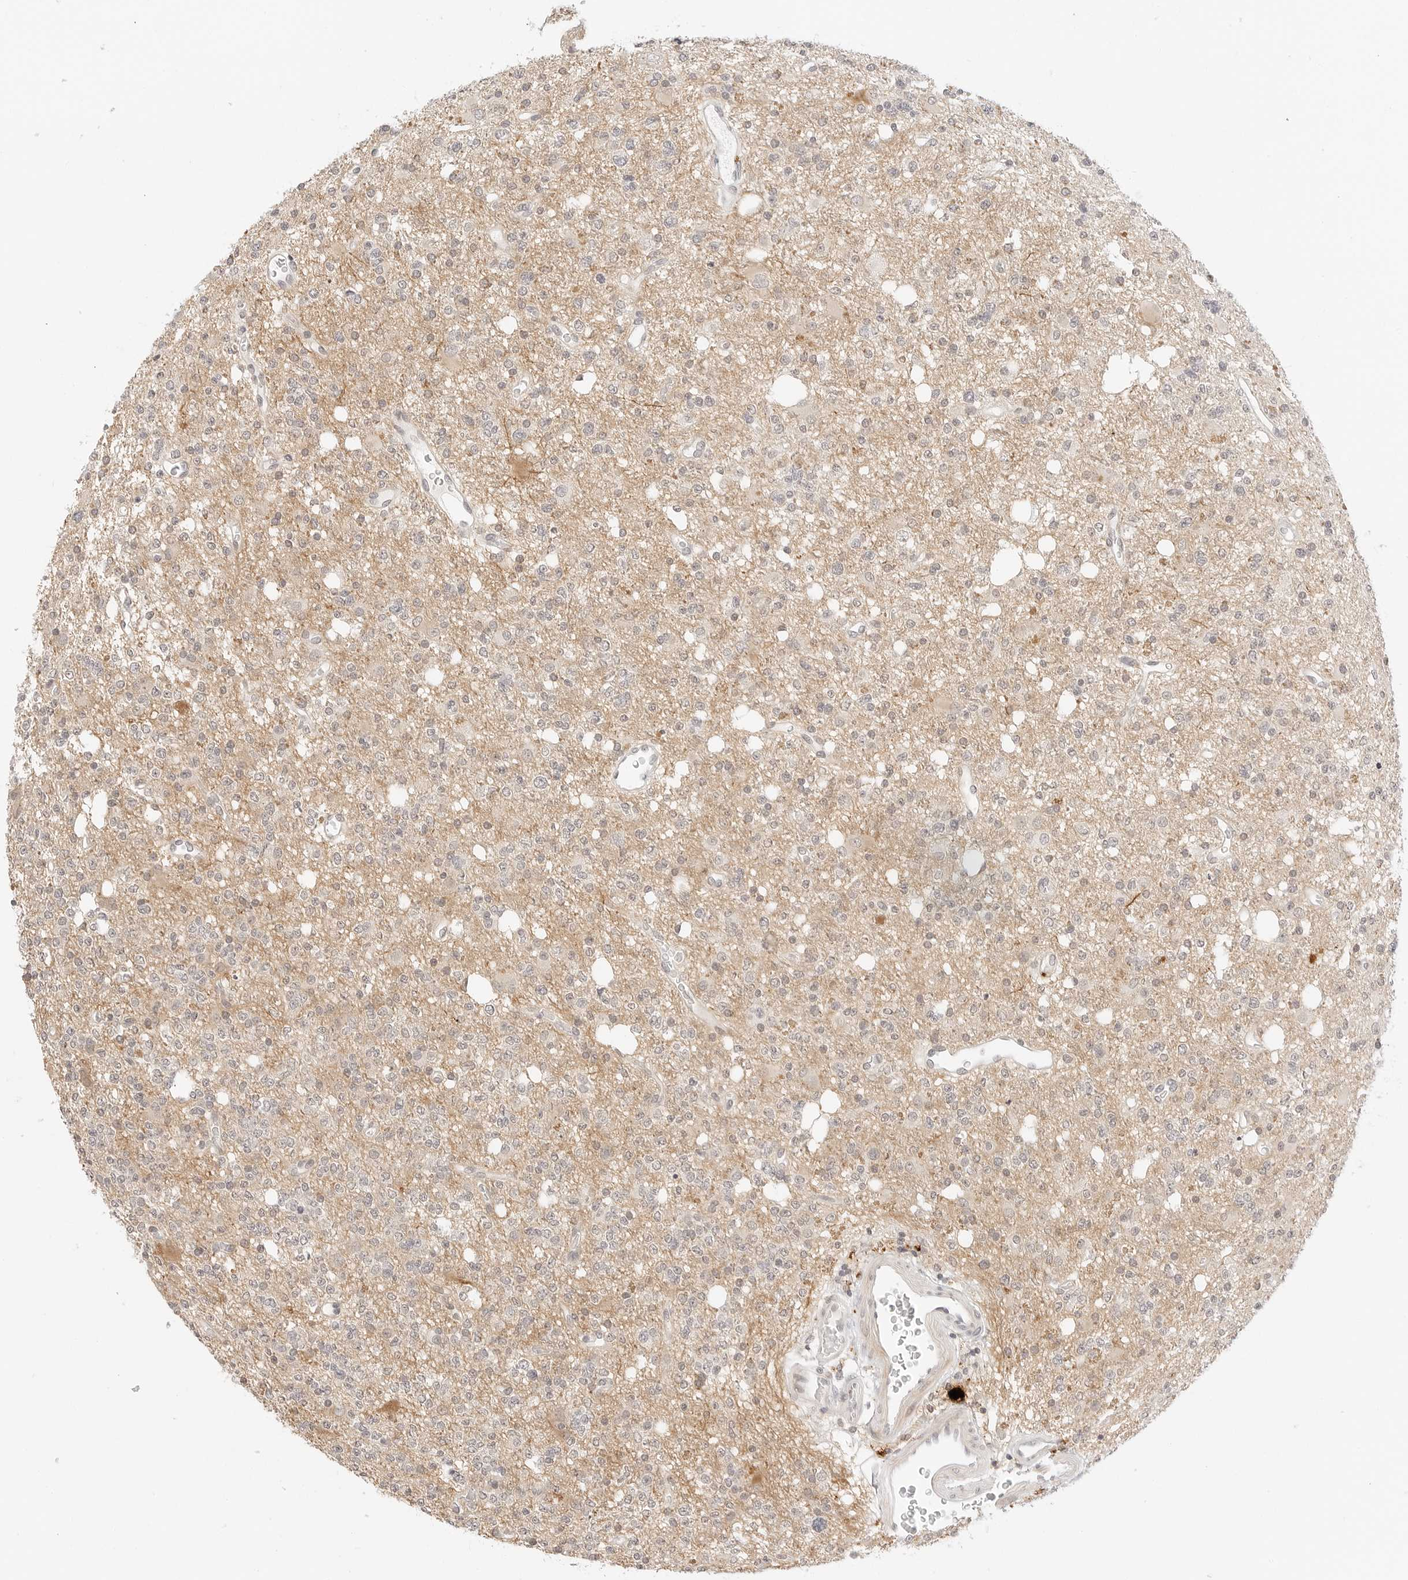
{"staining": {"intensity": "negative", "quantity": "none", "location": "none"}, "tissue": "glioma", "cell_type": "Tumor cells", "image_type": "cancer", "snomed": [{"axis": "morphology", "description": "Glioma, malignant, High grade"}, {"axis": "topography", "description": "Brain"}], "caption": "An immunohistochemistry (IHC) micrograph of malignant glioma (high-grade) is shown. There is no staining in tumor cells of malignant glioma (high-grade).", "gene": "GNAS", "patient": {"sex": "female", "age": 62}}